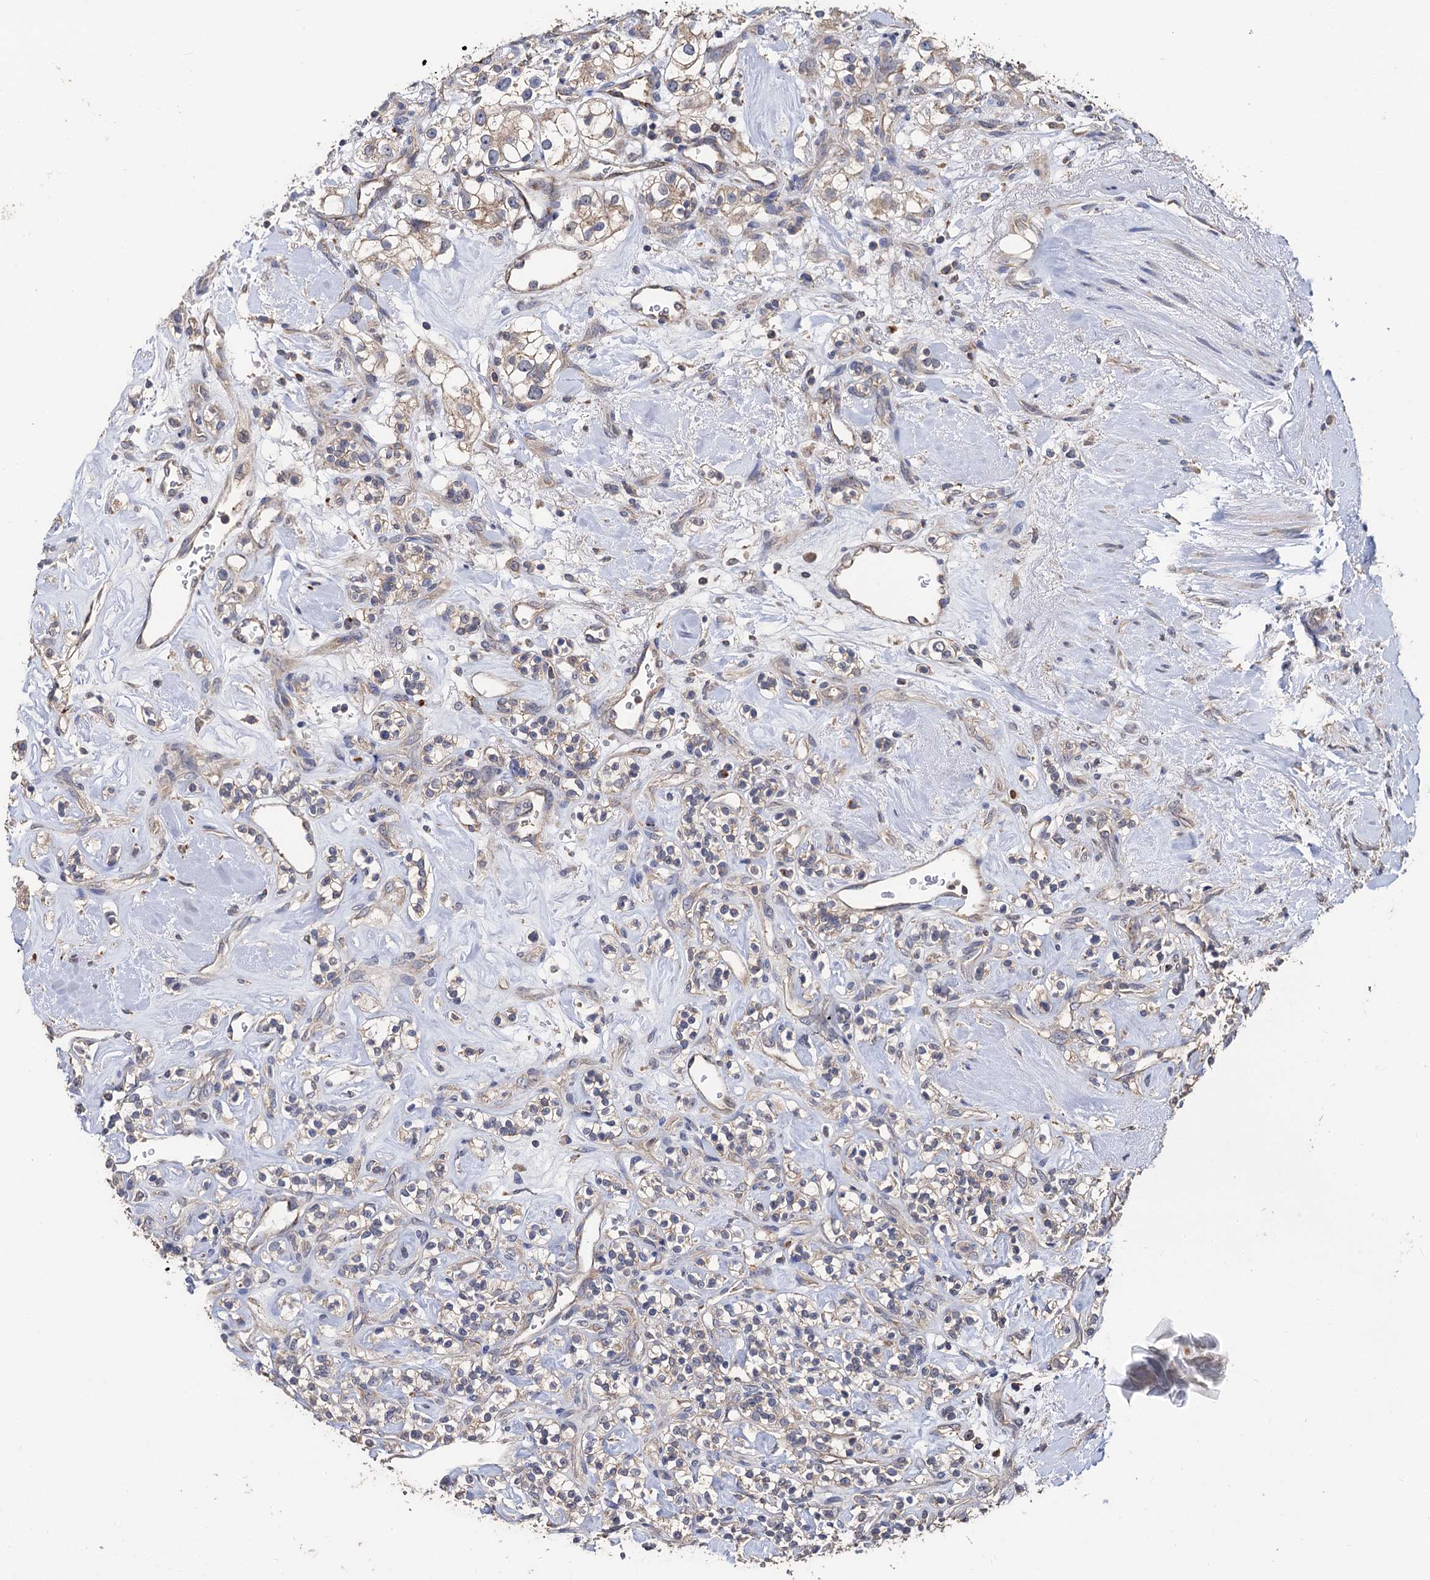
{"staining": {"intensity": "weak", "quantity": "<25%", "location": "cytoplasmic/membranous"}, "tissue": "renal cancer", "cell_type": "Tumor cells", "image_type": "cancer", "snomed": [{"axis": "morphology", "description": "Adenocarcinoma, NOS"}, {"axis": "topography", "description": "Kidney"}], "caption": "A photomicrograph of human adenocarcinoma (renal) is negative for staining in tumor cells. The staining is performed using DAB (3,3'-diaminobenzidine) brown chromogen with nuclei counter-stained in using hematoxylin.", "gene": "PPTC7", "patient": {"sex": "male", "age": 77}}